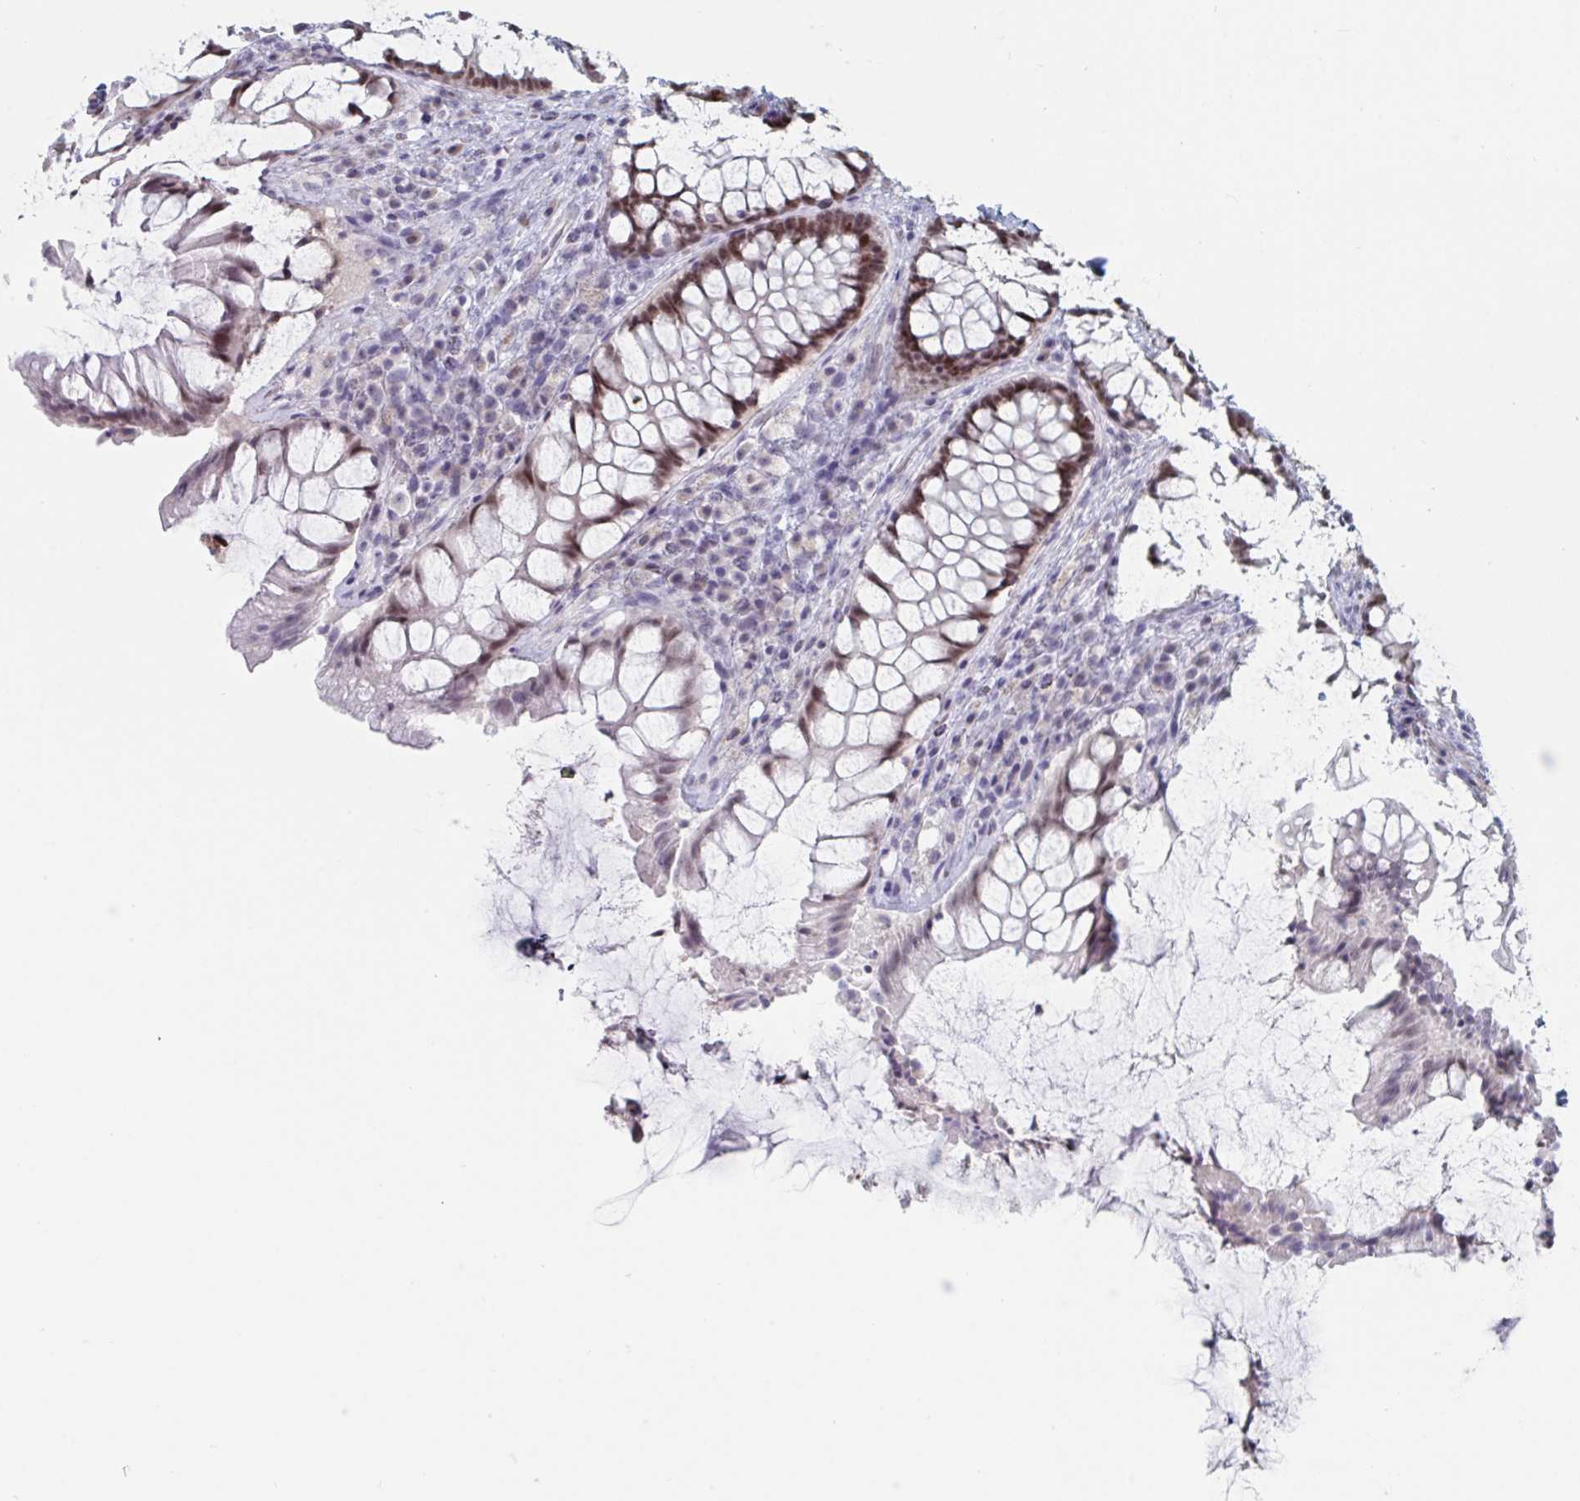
{"staining": {"intensity": "moderate", "quantity": ">75%", "location": "nuclear"}, "tissue": "rectum", "cell_type": "Glandular cells", "image_type": "normal", "snomed": [{"axis": "morphology", "description": "Normal tissue, NOS"}, {"axis": "topography", "description": "Rectum"}], "caption": "This micrograph displays normal rectum stained with IHC to label a protein in brown. The nuclear of glandular cells show moderate positivity for the protein. Nuclei are counter-stained blue.", "gene": "FOXA1", "patient": {"sex": "female", "age": 58}}